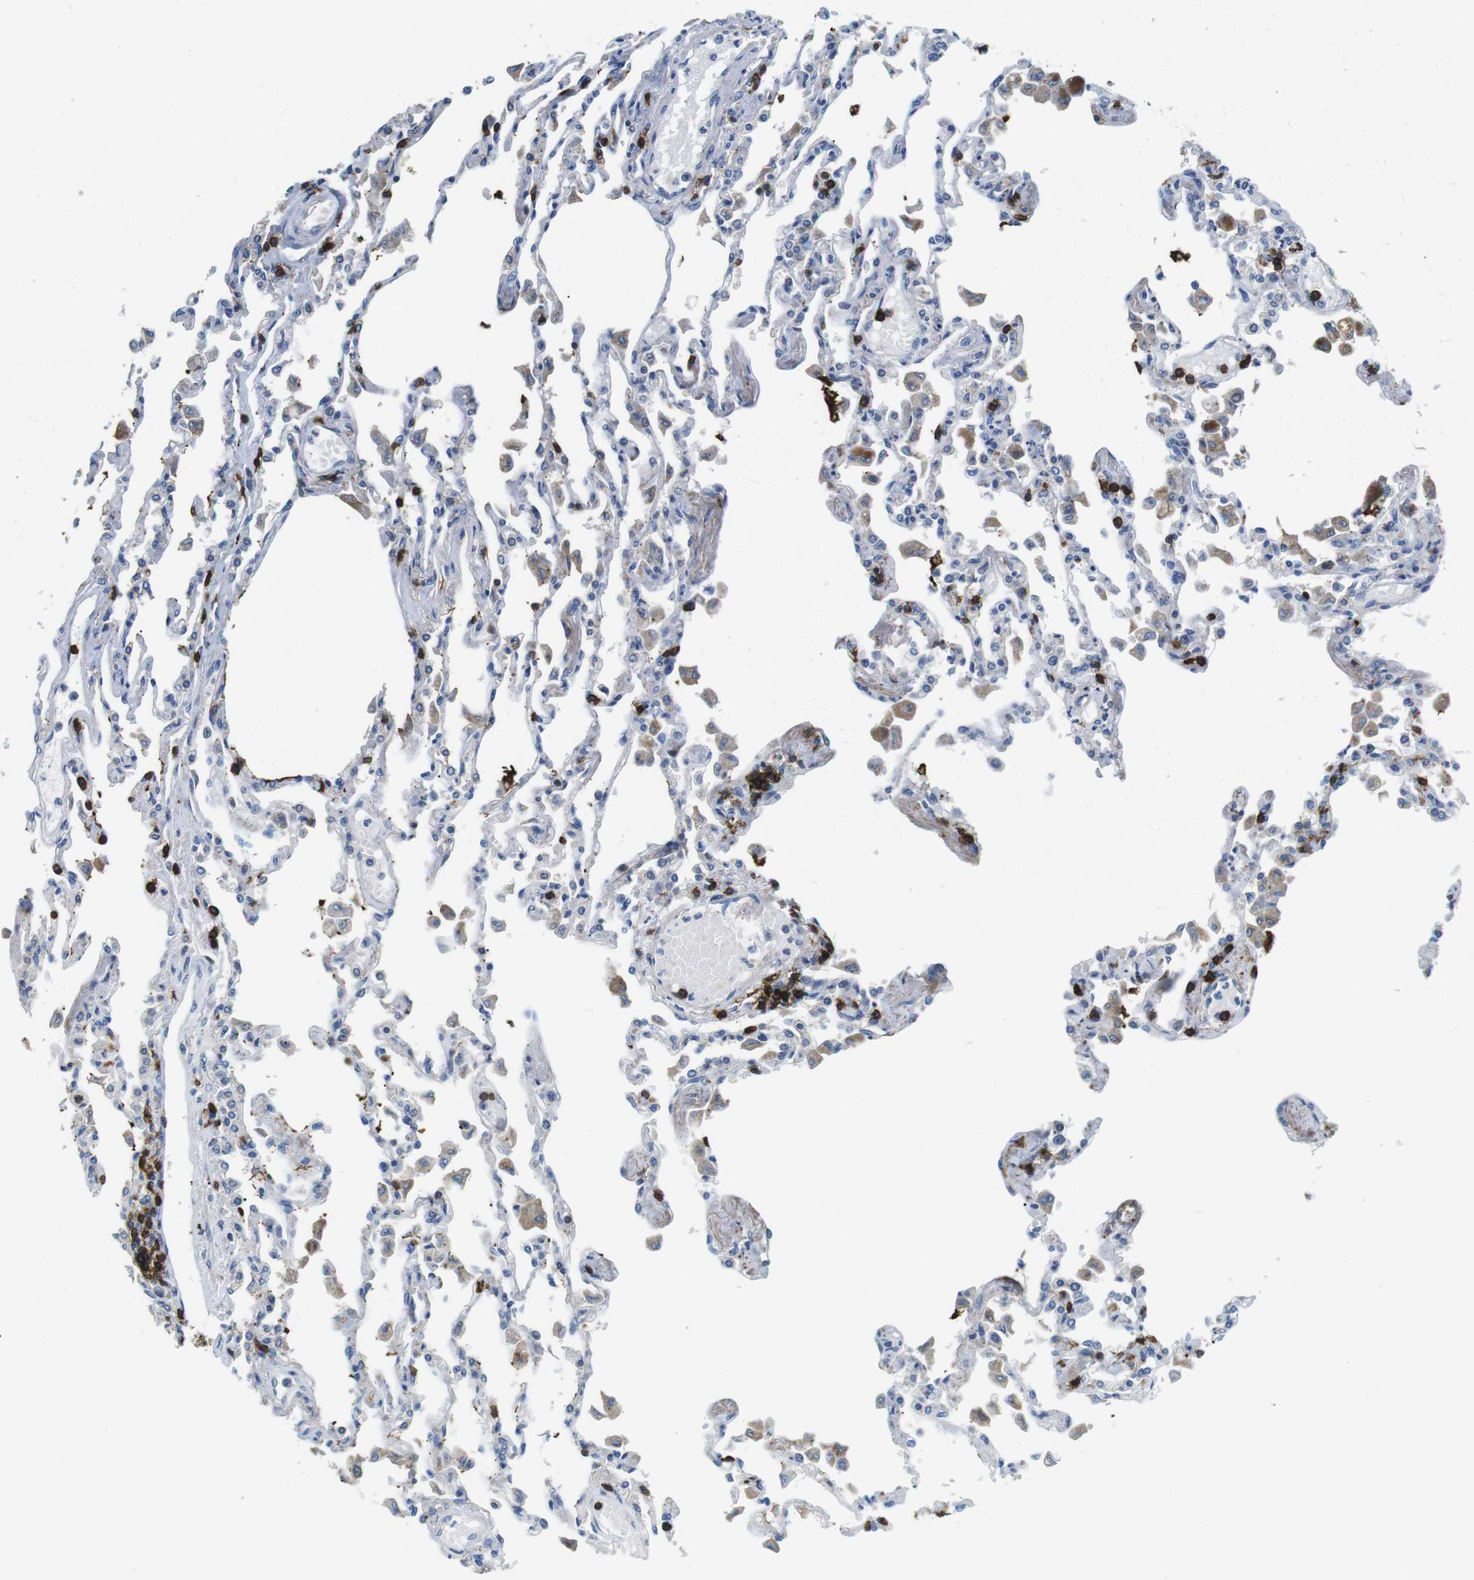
{"staining": {"intensity": "negative", "quantity": "none", "location": "none"}, "tissue": "lung", "cell_type": "Alveolar cells", "image_type": "normal", "snomed": [{"axis": "morphology", "description": "Normal tissue, NOS"}, {"axis": "topography", "description": "Bronchus"}, {"axis": "topography", "description": "Lung"}], "caption": "DAB immunohistochemical staining of unremarkable human lung demonstrates no significant expression in alveolar cells. (DAB immunohistochemistry visualized using brightfield microscopy, high magnification).", "gene": "CD6", "patient": {"sex": "female", "age": 49}}